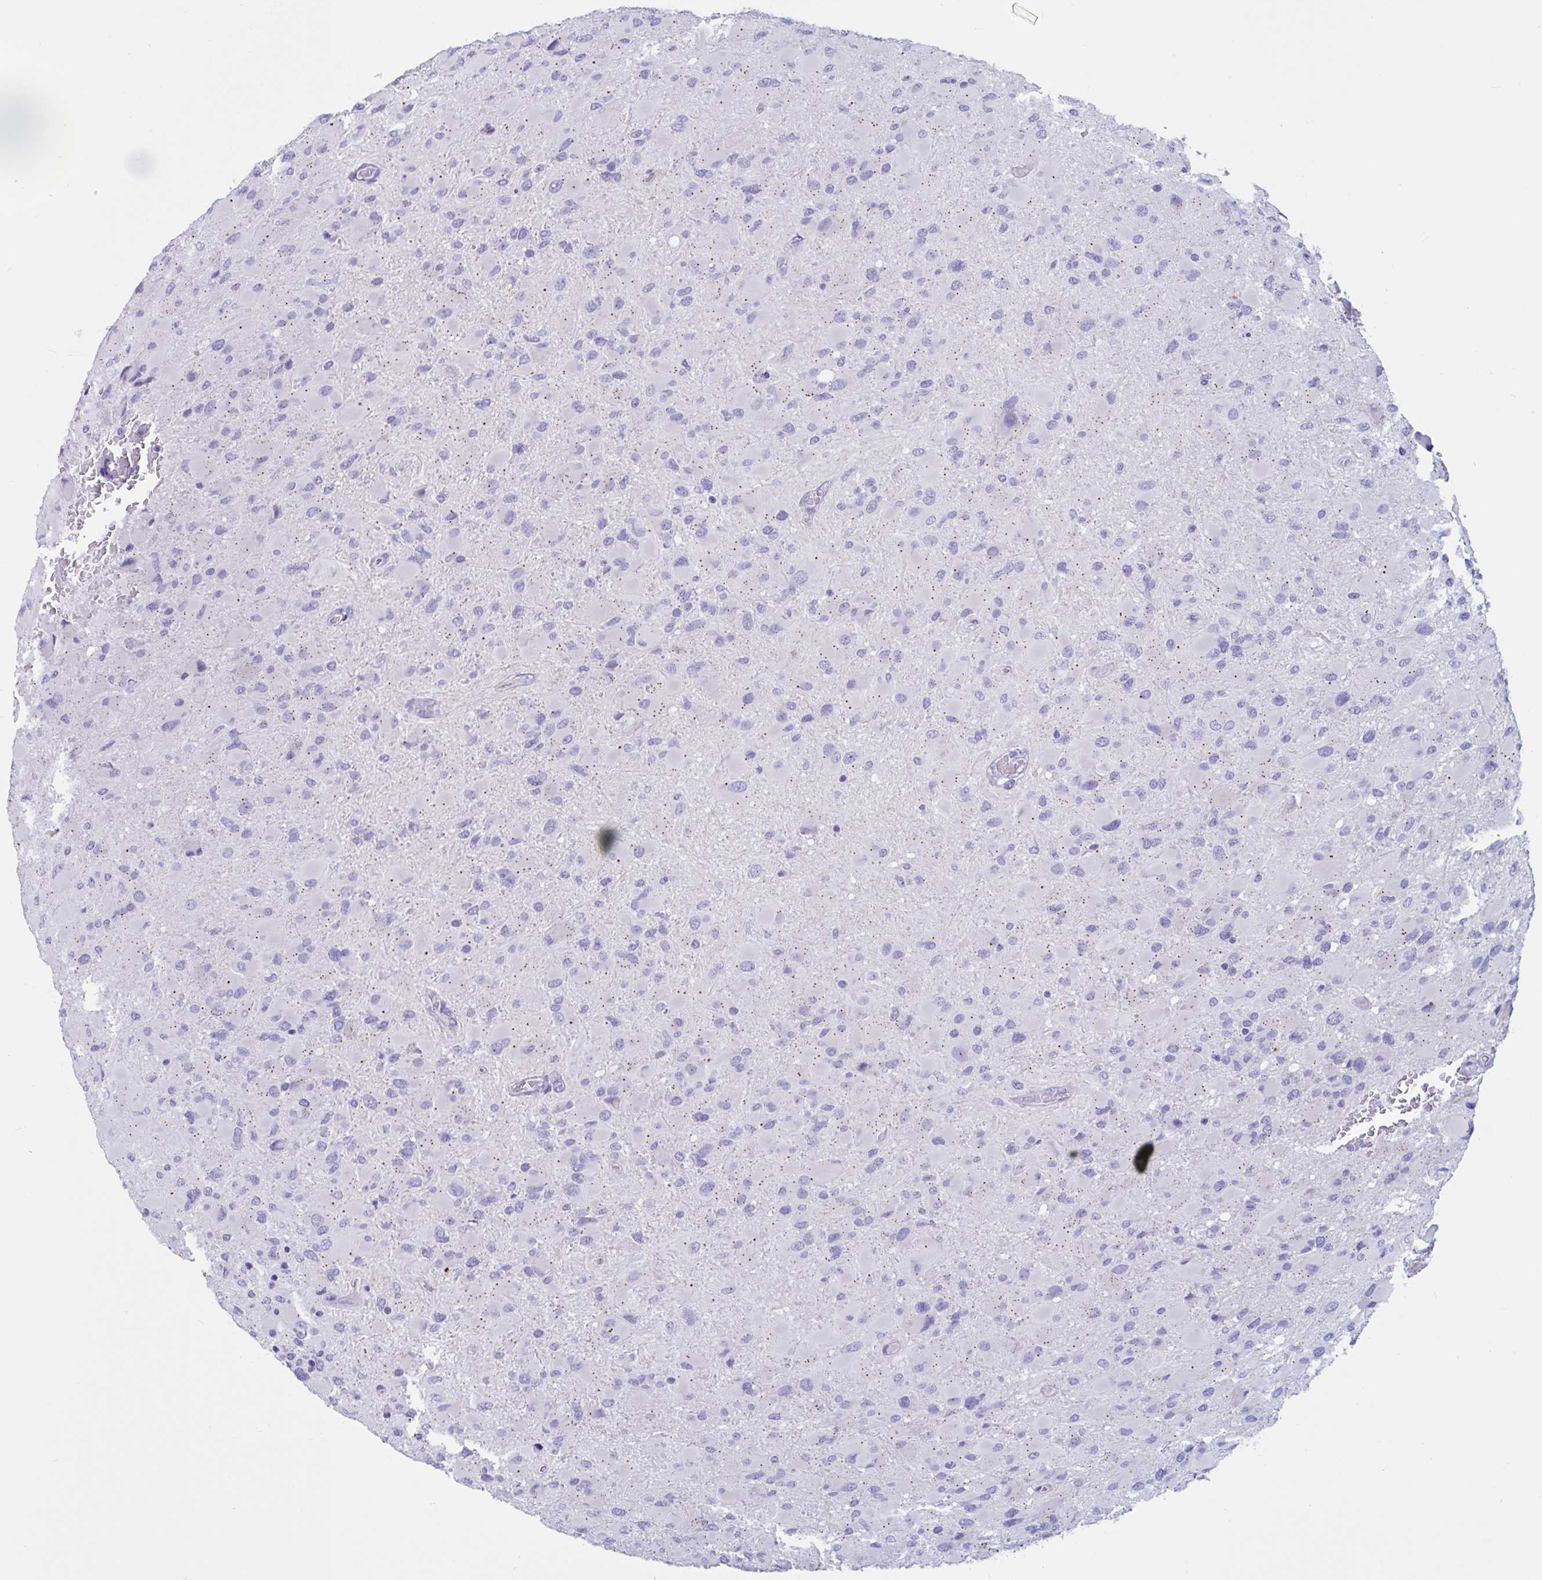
{"staining": {"intensity": "negative", "quantity": "none", "location": "none"}, "tissue": "glioma", "cell_type": "Tumor cells", "image_type": "cancer", "snomed": [{"axis": "morphology", "description": "Glioma, malignant, High grade"}, {"axis": "topography", "description": "Cerebral cortex"}], "caption": "Tumor cells show no significant staining in malignant high-grade glioma.", "gene": "RNASE3", "patient": {"sex": "female", "age": 36}}